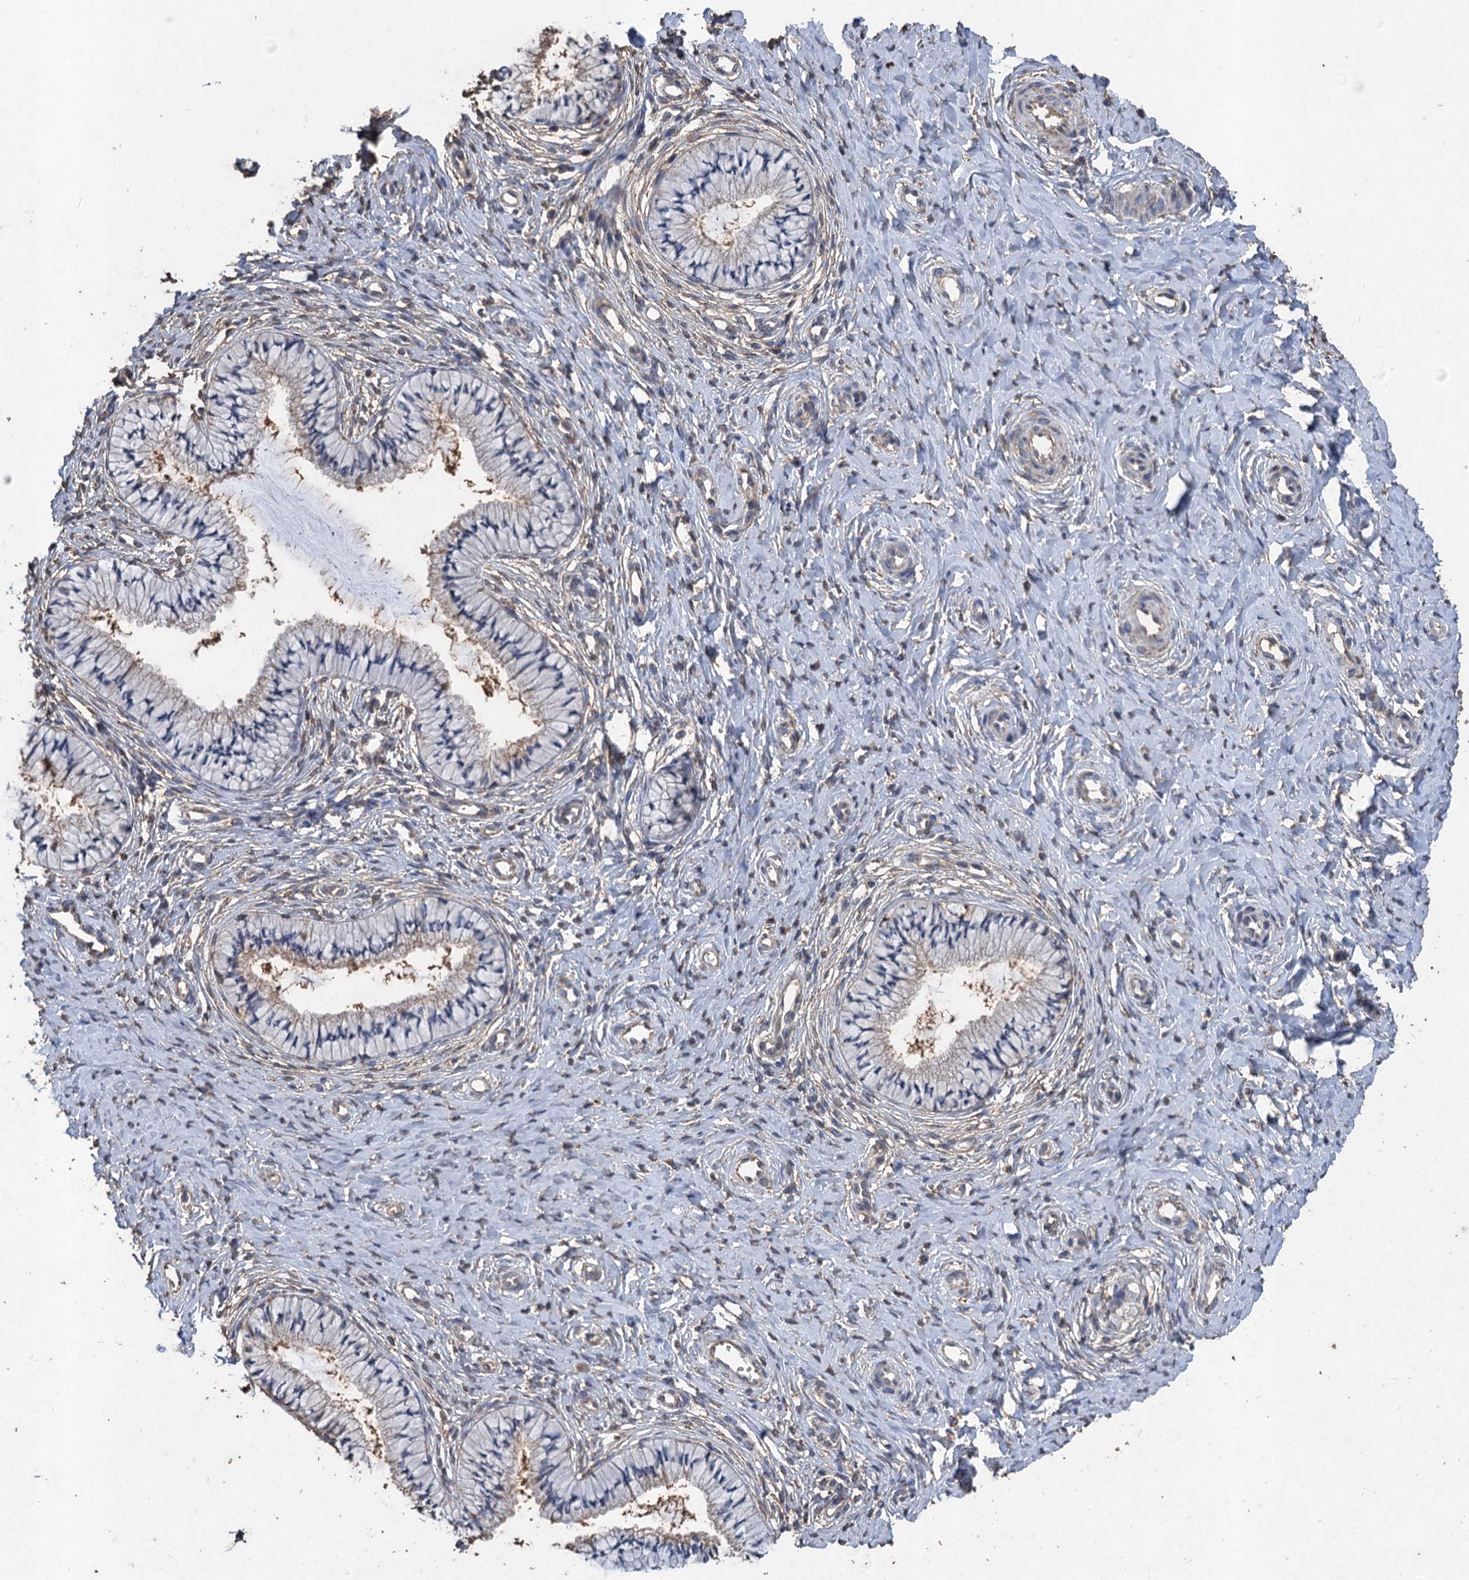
{"staining": {"intensity": "weak", "quantity": "25%-75%", "location": "cytoplasmic/membranous"}, "tissue": "cervix", "cell_type": "Glandular cells", "image_type": "normal", "snomed": [{"axis": "morphology", "description": "Normal tissue, NOS"}, {"axis": "topography", "description": "Cervix"}], "caption": "Cervix was stained to show a protein in brown. There is low levels of weak cytoplasmic/membranous staining in approximately 25%-75% of glandular cells. (DAB (3,3'-diaminobenzidine) IHC, brown staining for protein, blue staining for nuclei).", "gene": "SCUBE3", "patient": {"sex": "female", "age": 36}}